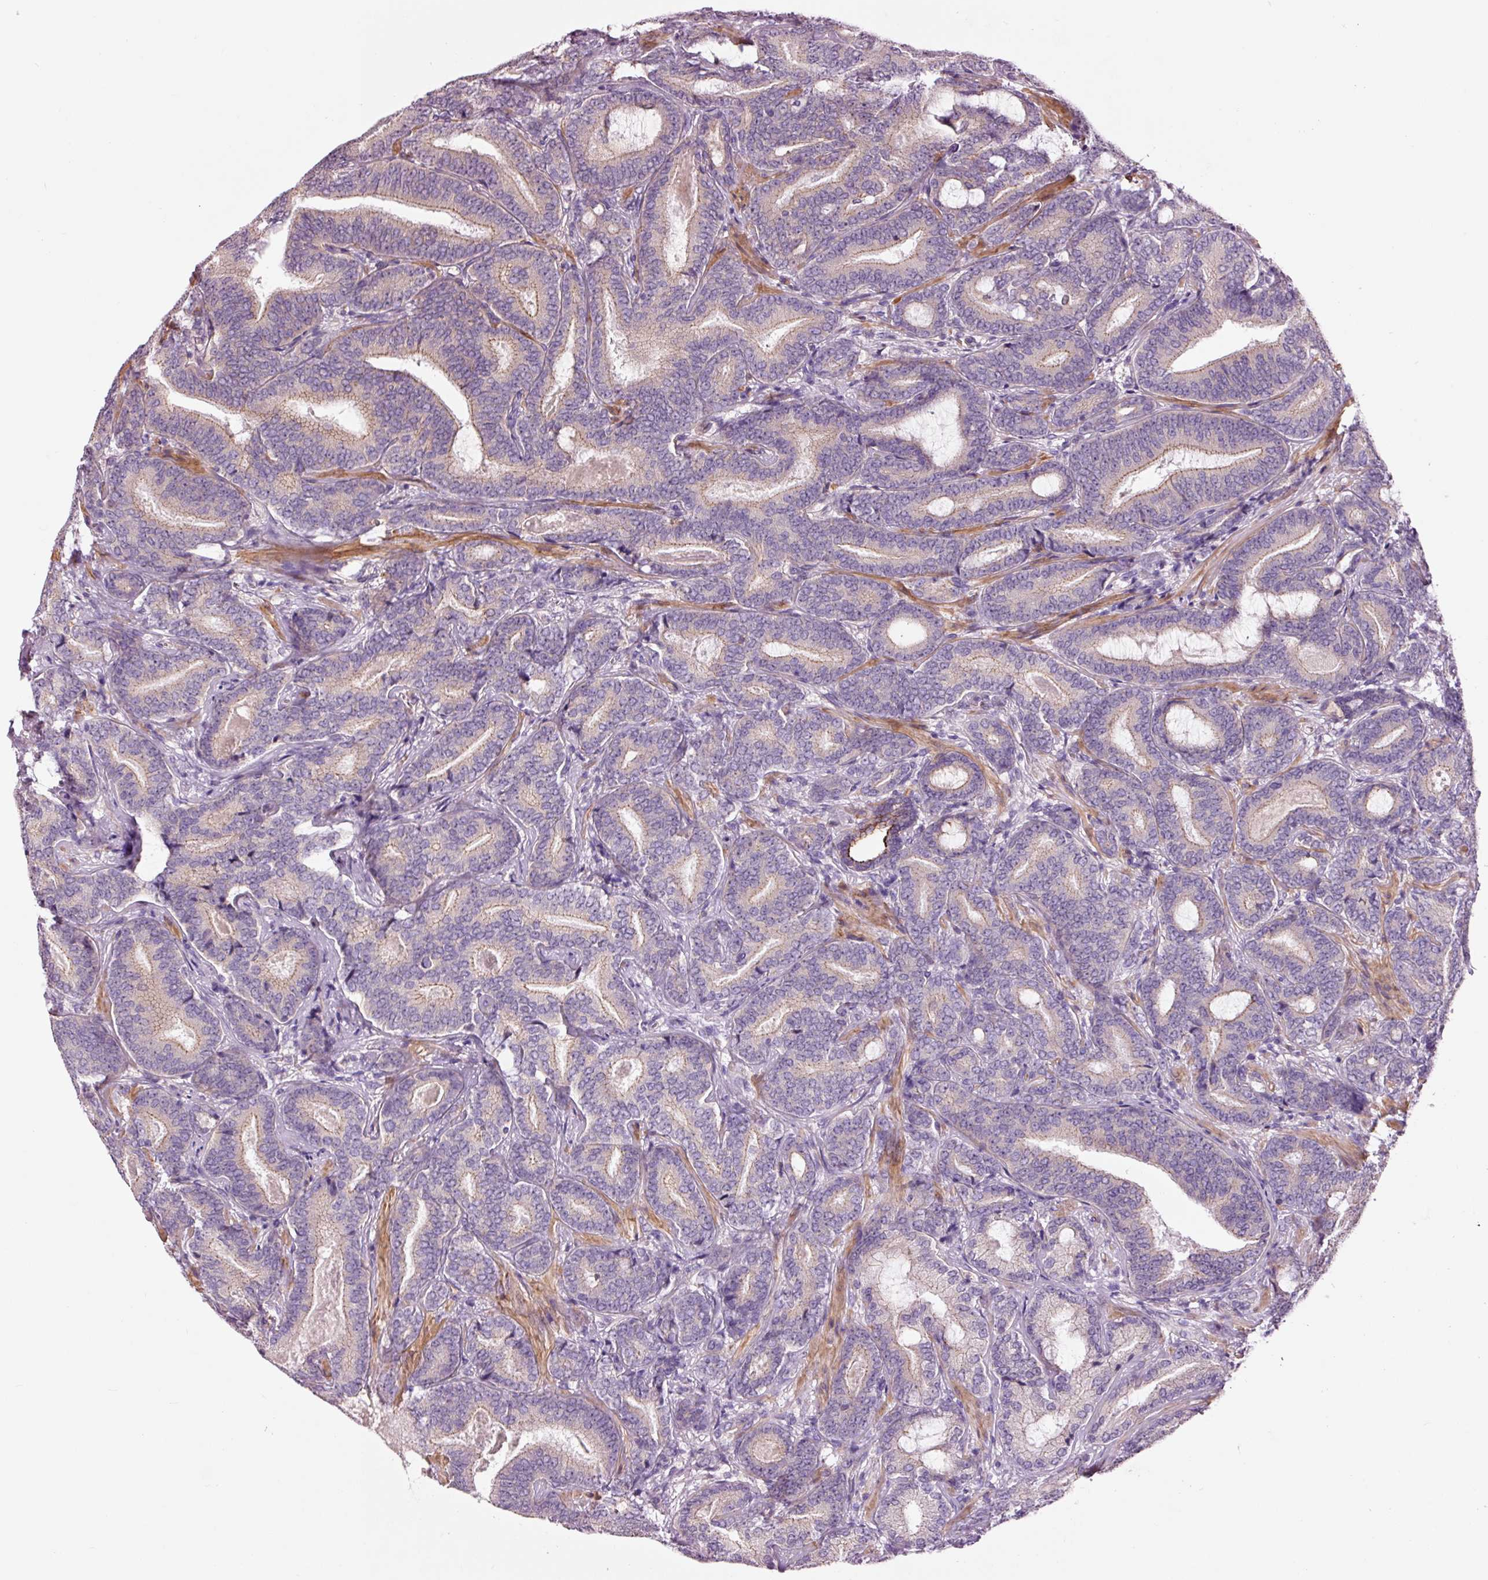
{"staining": {"intensity": "weak", "quantity": "25%-75%", "location": "cytoplasmic/membranous"}, "tissue": "prostate cancer", "cell_type": "Tumor cells", "image_type": "cancer", "snomed": [{"axis": "morphology", "description": "Adenocarcinoma, Low grade"}, {"axis": "topography", "description": "Prostate and seminal vesicle, NOS"}], "caption": "IHC of human low-grade adenocarcinoma (prostate) exhibits low levels of weak cytoplasmic/membranous positivity in approximately 25%-75% of tumor cells.", "gene": "DAPP1", "patient": {"sex": "male", "age": 61}}